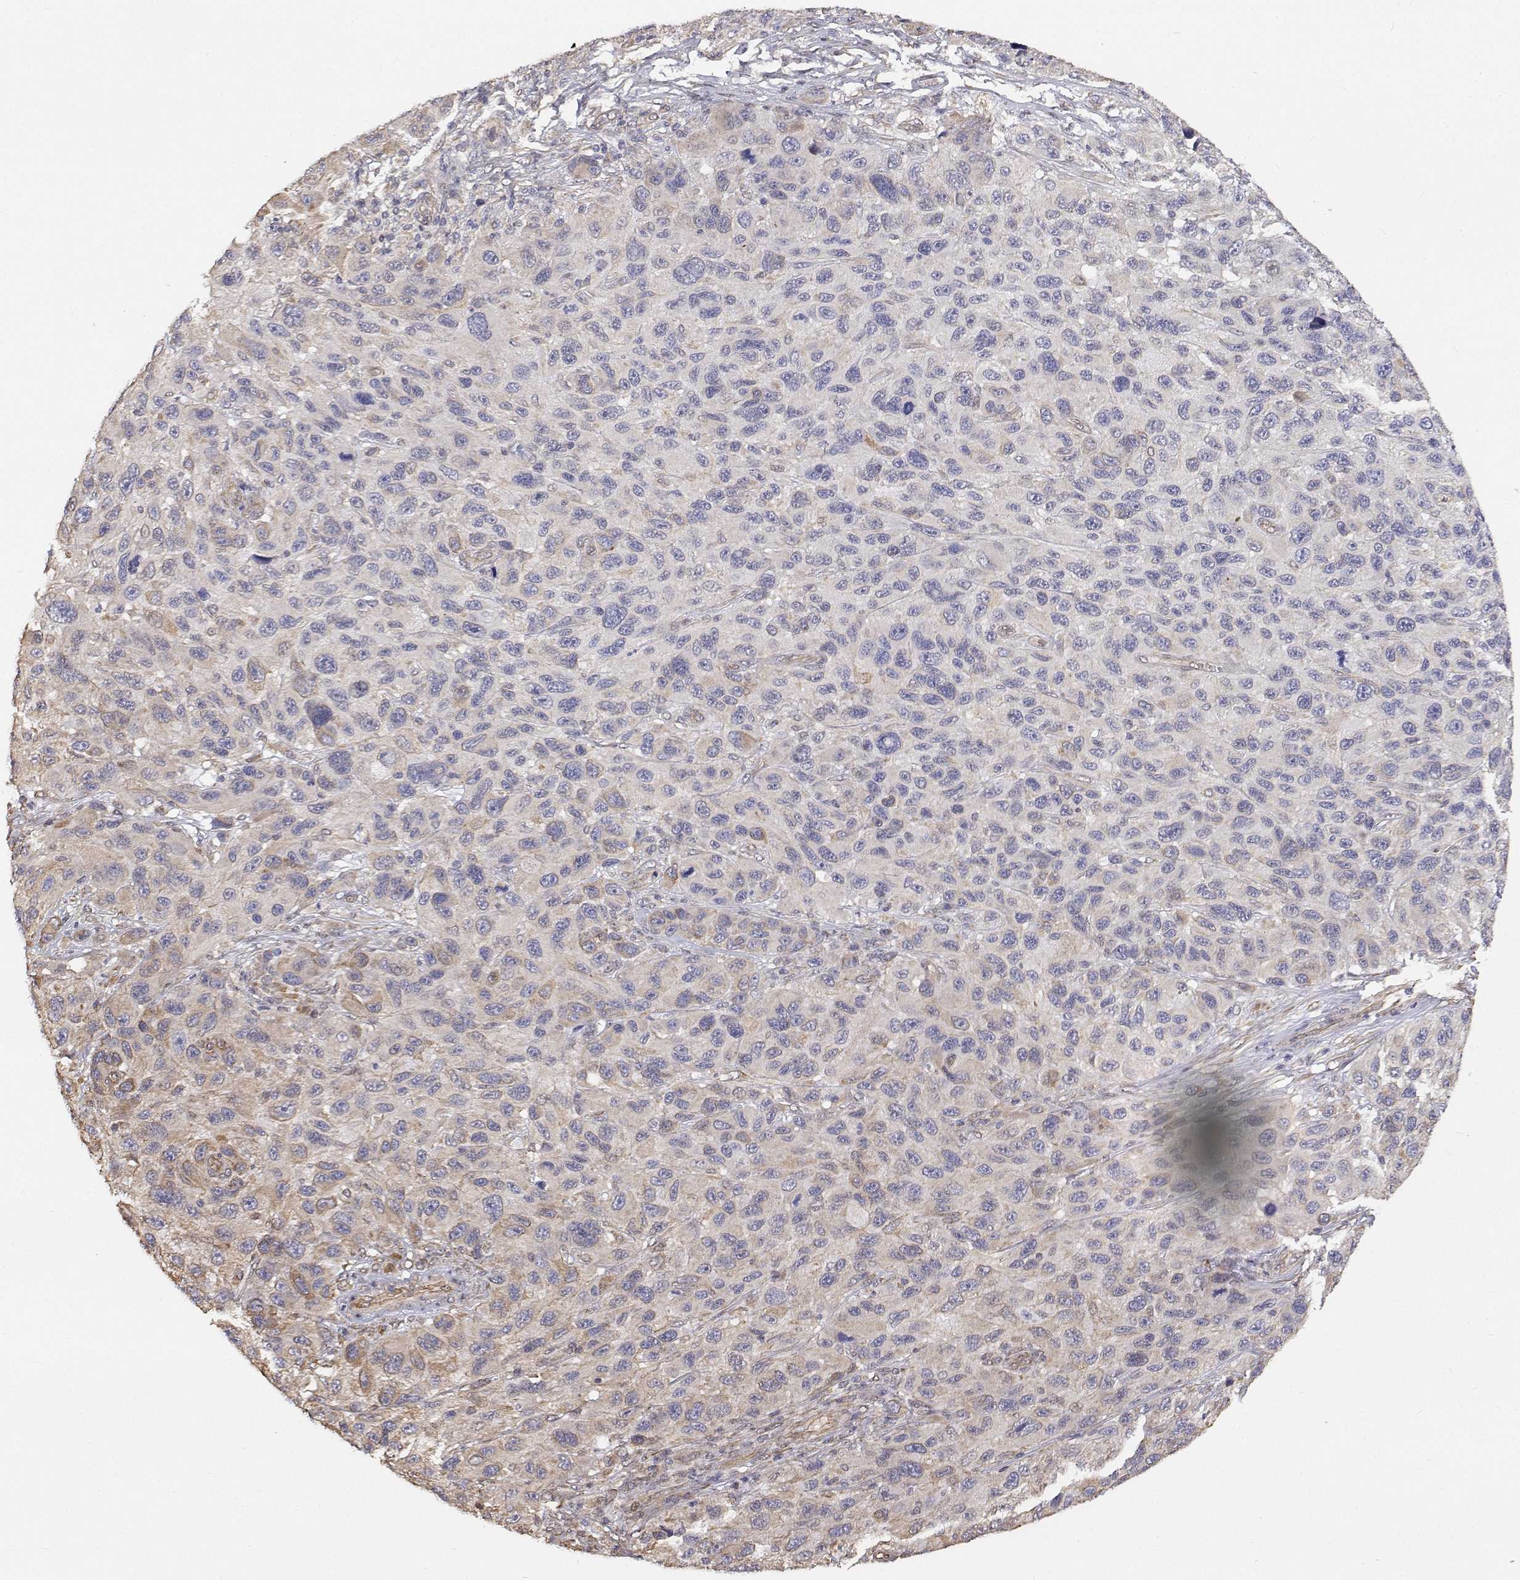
{"staining": {"intensity": "weak", "quantity": "<25%", "location": "cytoplasmic/membranous"}, "tissue": "melanoma", "cell_type": "Tumor cells", "image_type": "cancer", "snomed": [{"axis": "morphology", "description": "Malignant melanoma, NOS"}, {"axis": "topography", "description": "Skin"}], "caption": "Immunohistochemistry (IHC) of melanoma reveals no staining in tumor cells.", "gene": "GSDMA", "patient": {"sex": "male", "age": 53}}